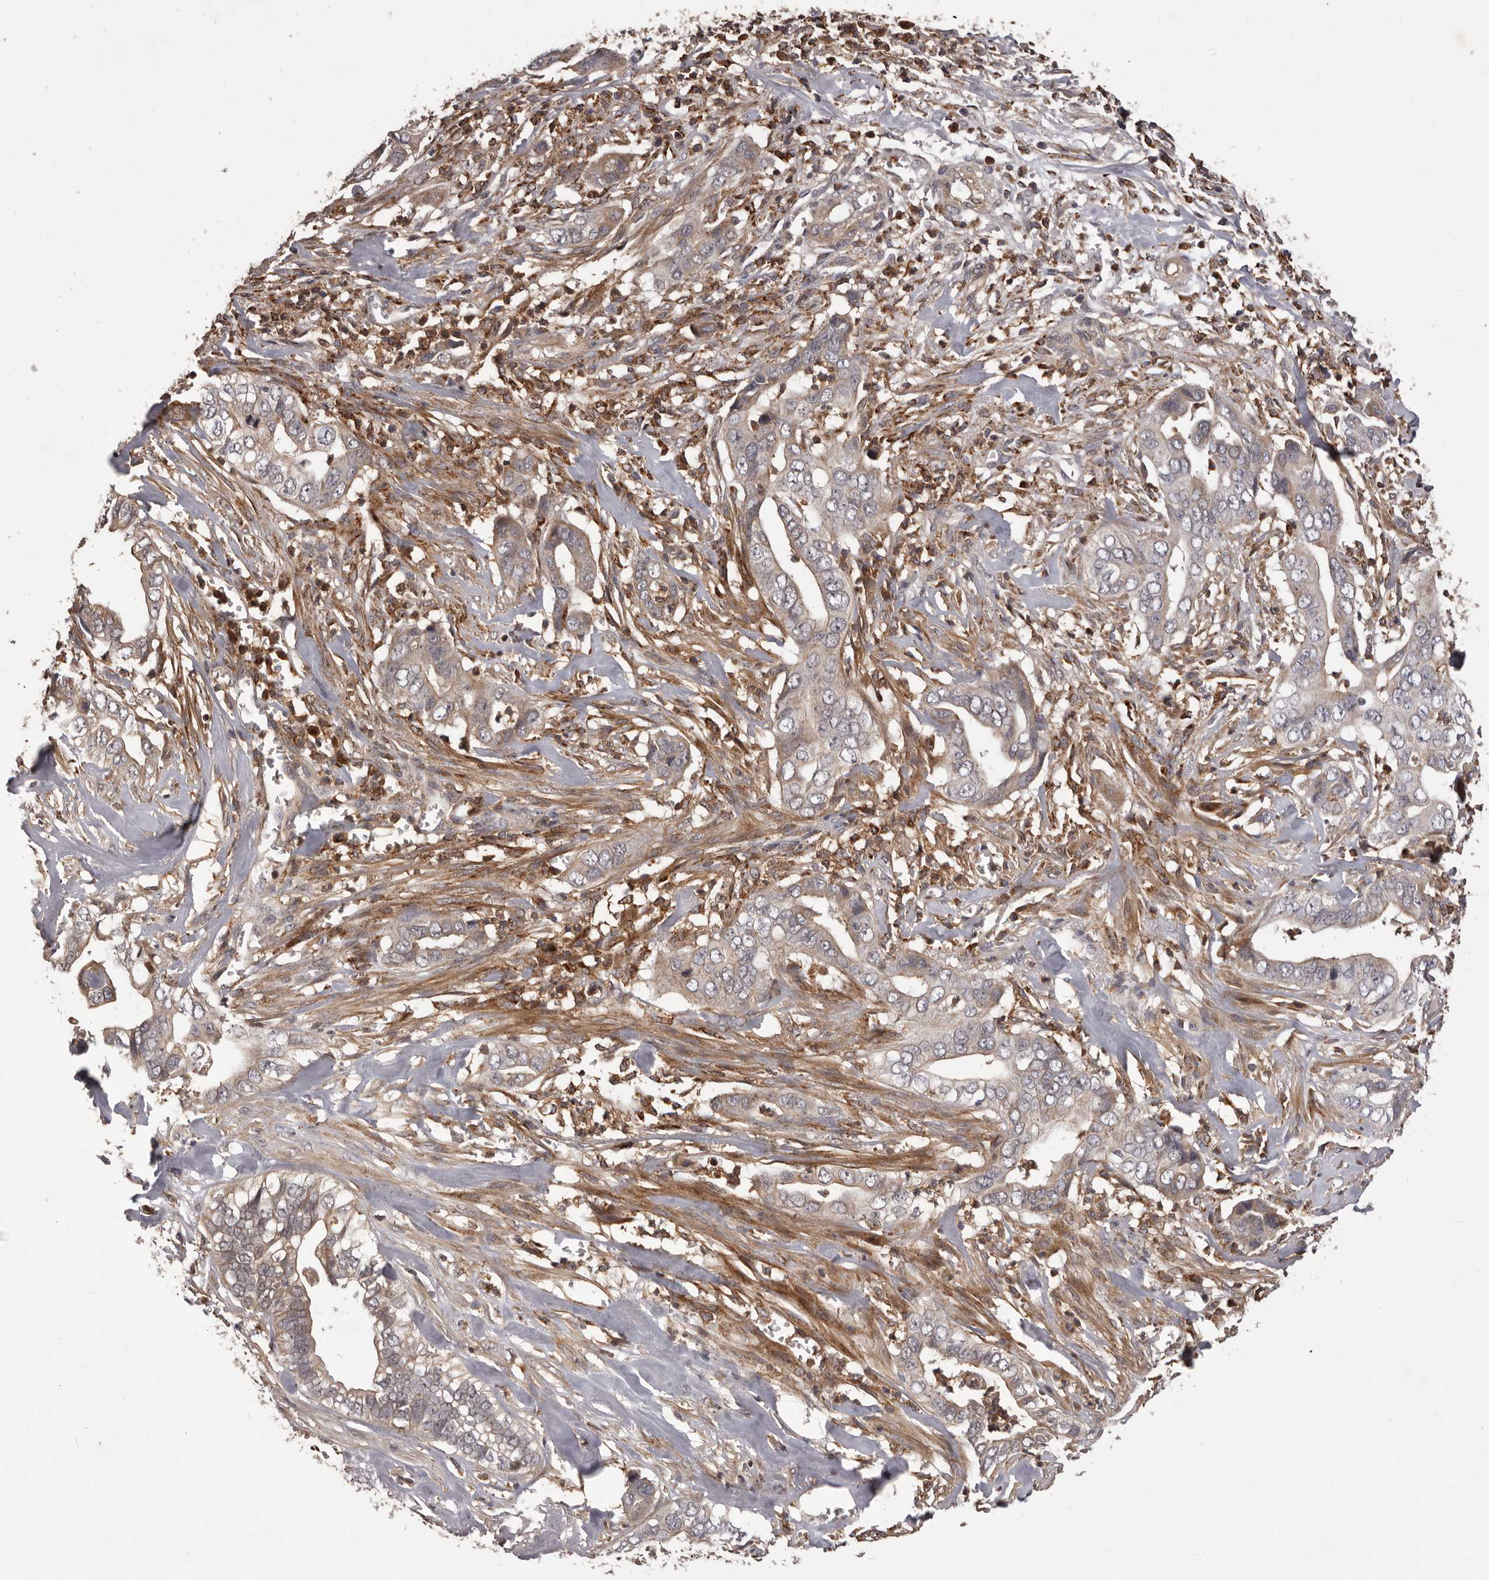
{"staining": {"intensity": "weak", "quantity": "<25%", "location": "cytoplasmic/membranous"}, "tissue": "liver cancer", "cell_type": "Tumor cells", "image_type": "cancer", "snomed": [{"axis": "morphology", "description": "Cholangiocarcinoma"}, {"axis": "topography", "description": "Liver"}], "caption": "Immunohistochemistry image of human liver cancer (cholangiocarcinoma) stained for a protein (brown), which reveals no positivity in tumor cells. (DAB IHC with hematoxylin counter stain).", "gene": "GLIPR2", "patient": {"sex": "female", "age": 79}}